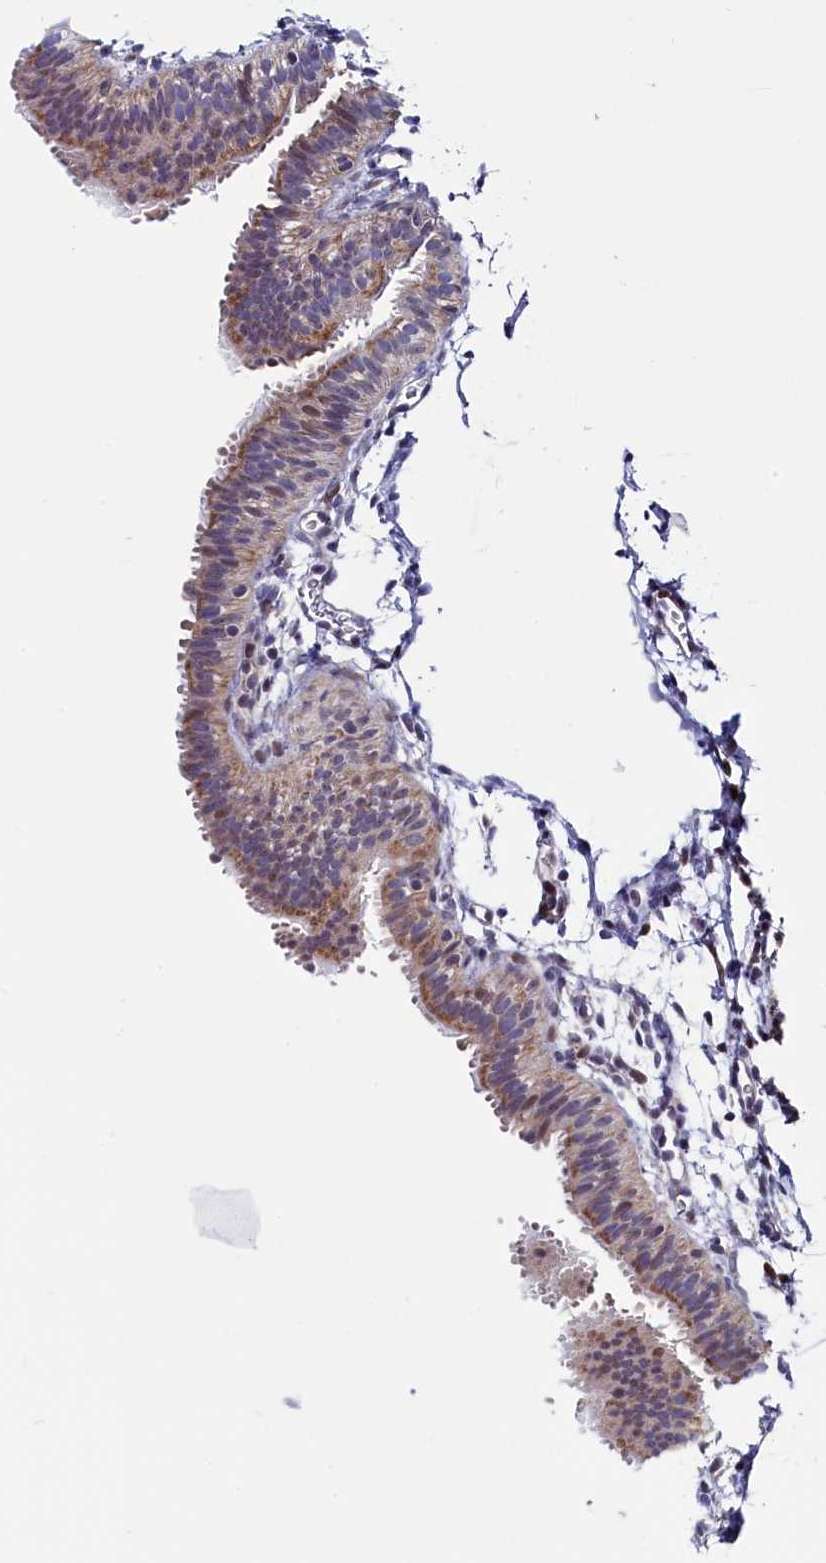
{"staining": {"intensity": "moderate", "quantity": "25%-75%", "location": "nuclear"}, "tissue": "fallopian tube", "cell_type": "Glandular cells", "image_type": "normal", "snomed": [{"axis": "morphology", "description": "Normal tissue, NOS"}, {"axis": "topography", "description": "Fallopian tube"}], "caption": "This histopathology image demonstrates immunohistochemistry staining of normal human fallopian tube, with medium moderate nuclear positivity in about 25%-75% of glandular cells.", "gene": "CIAPIN1", "patient": {"sex": "female", "age": 35}}